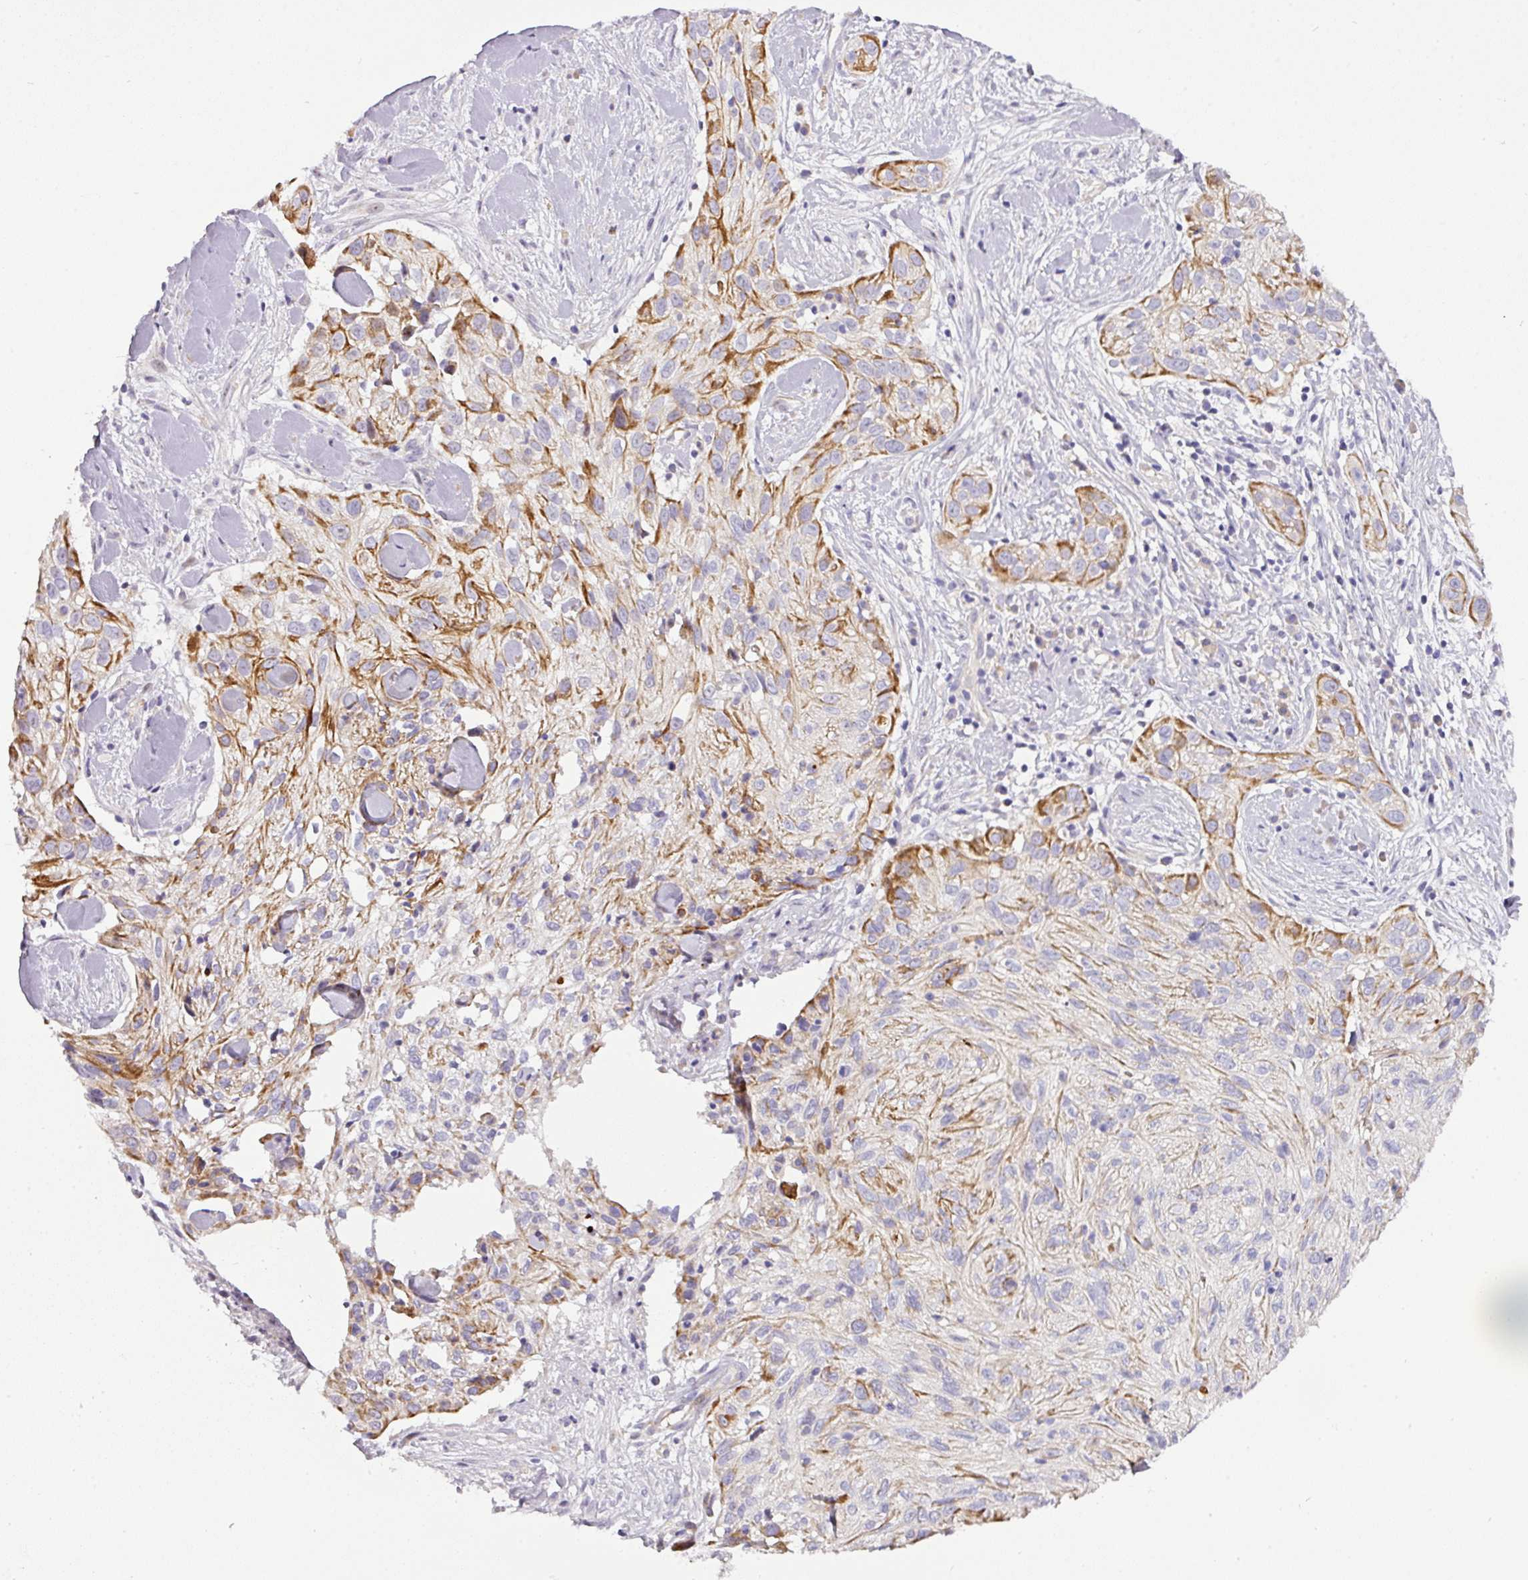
{"staining": {"intensity": "moderate", "quantity": "25%-75%", "location": "cytoplasmic/membranous"}, "tissue": "skin cancer", "cell_type": "Tumor cells", "image_type": "cancer", "snomed": [{"axis": "morphology", "description": "Squamous cell carcinoma, NOS"}, {"axis": "topography", "description": "Skin"}], "caption": "This is an image of immunohistochemistry (IHC) staining of skin cancer, which shows moderate staining in the cytoplasmic/membranous of tumor cells.", "gene": "ATP6V1F", "patient": {"sex": "male", "age": 82}}